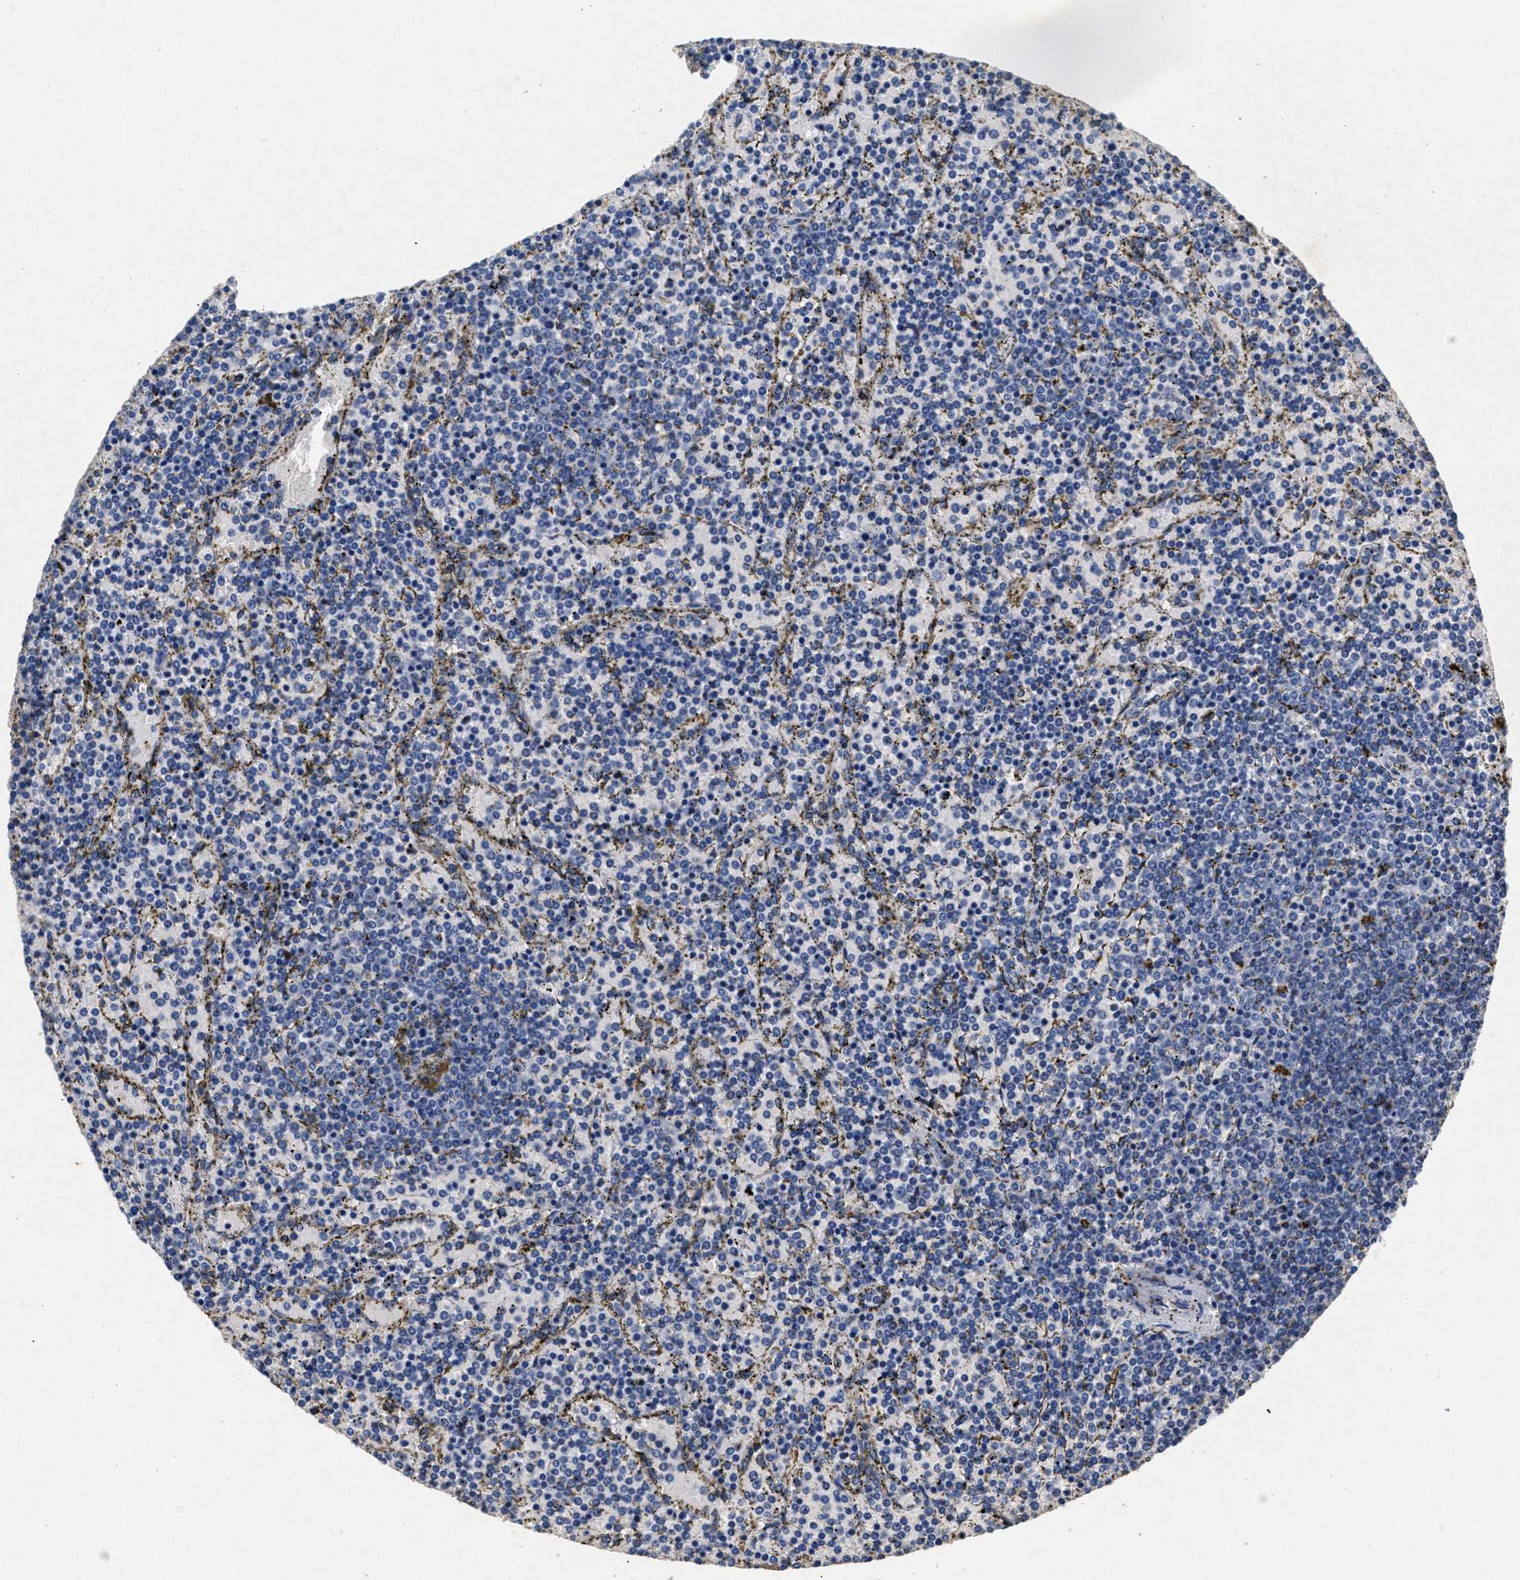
{"staining": {"intensity": "negative", "quantity": "none", "location": "none"}, "tissue": "lymphoma", "cell_type": "Tumor cells", "image_type": "cancer", "snomed": [{"axis": "morphology", "description": "Malignant lymphoma, non-Hodgkin's type, Low grade"}, {"axis": "topography", "description": "Spleen"}], "caption": "The IHC micrograph has no significant expression in tumor cells of lymphoma tissue.", "gene": "LTB4R2", "patient": {"sex": "female", "age": 77}}